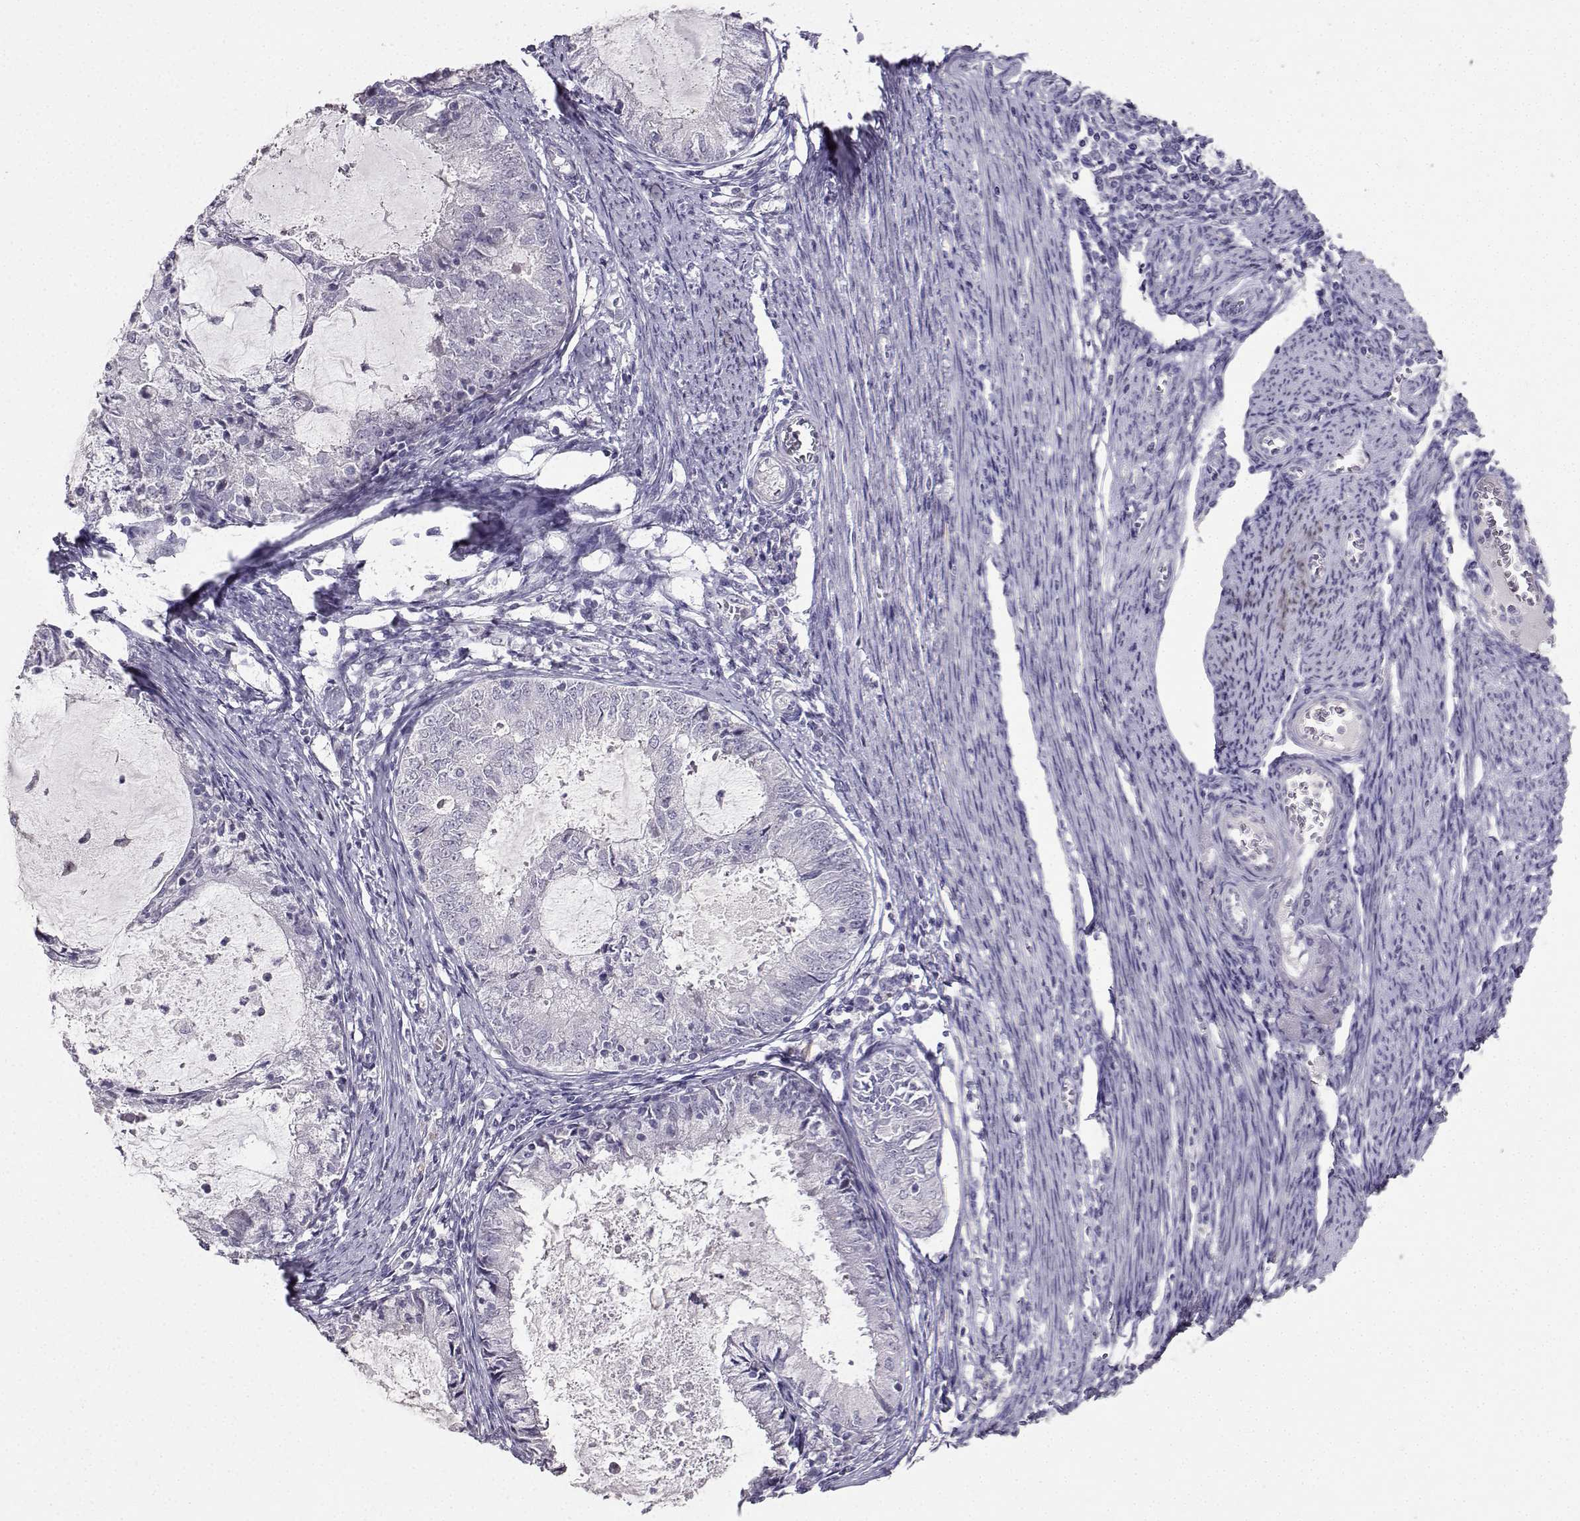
{"staining": {"intensity": "negative", "quantity": "none", "location": "none"}, "tissue": "endometrial cancer", "cell_type": "Tumor cells", "image_type": "cancer", "snomed": [{"axis": "morphology", "description": "Adenocarcinoma, NOS"}, {"axis": "topography", "description": "Endometrium"}], "caption": "Immunohistochemistry (IHC) histopathology image of endometrial cancer (adenocarcinoma) stained for a protein (brown), which exhibits no staining in tumor cells.", "gene": "CARTPT", "patient": {"sex": "female", "age": 57}}